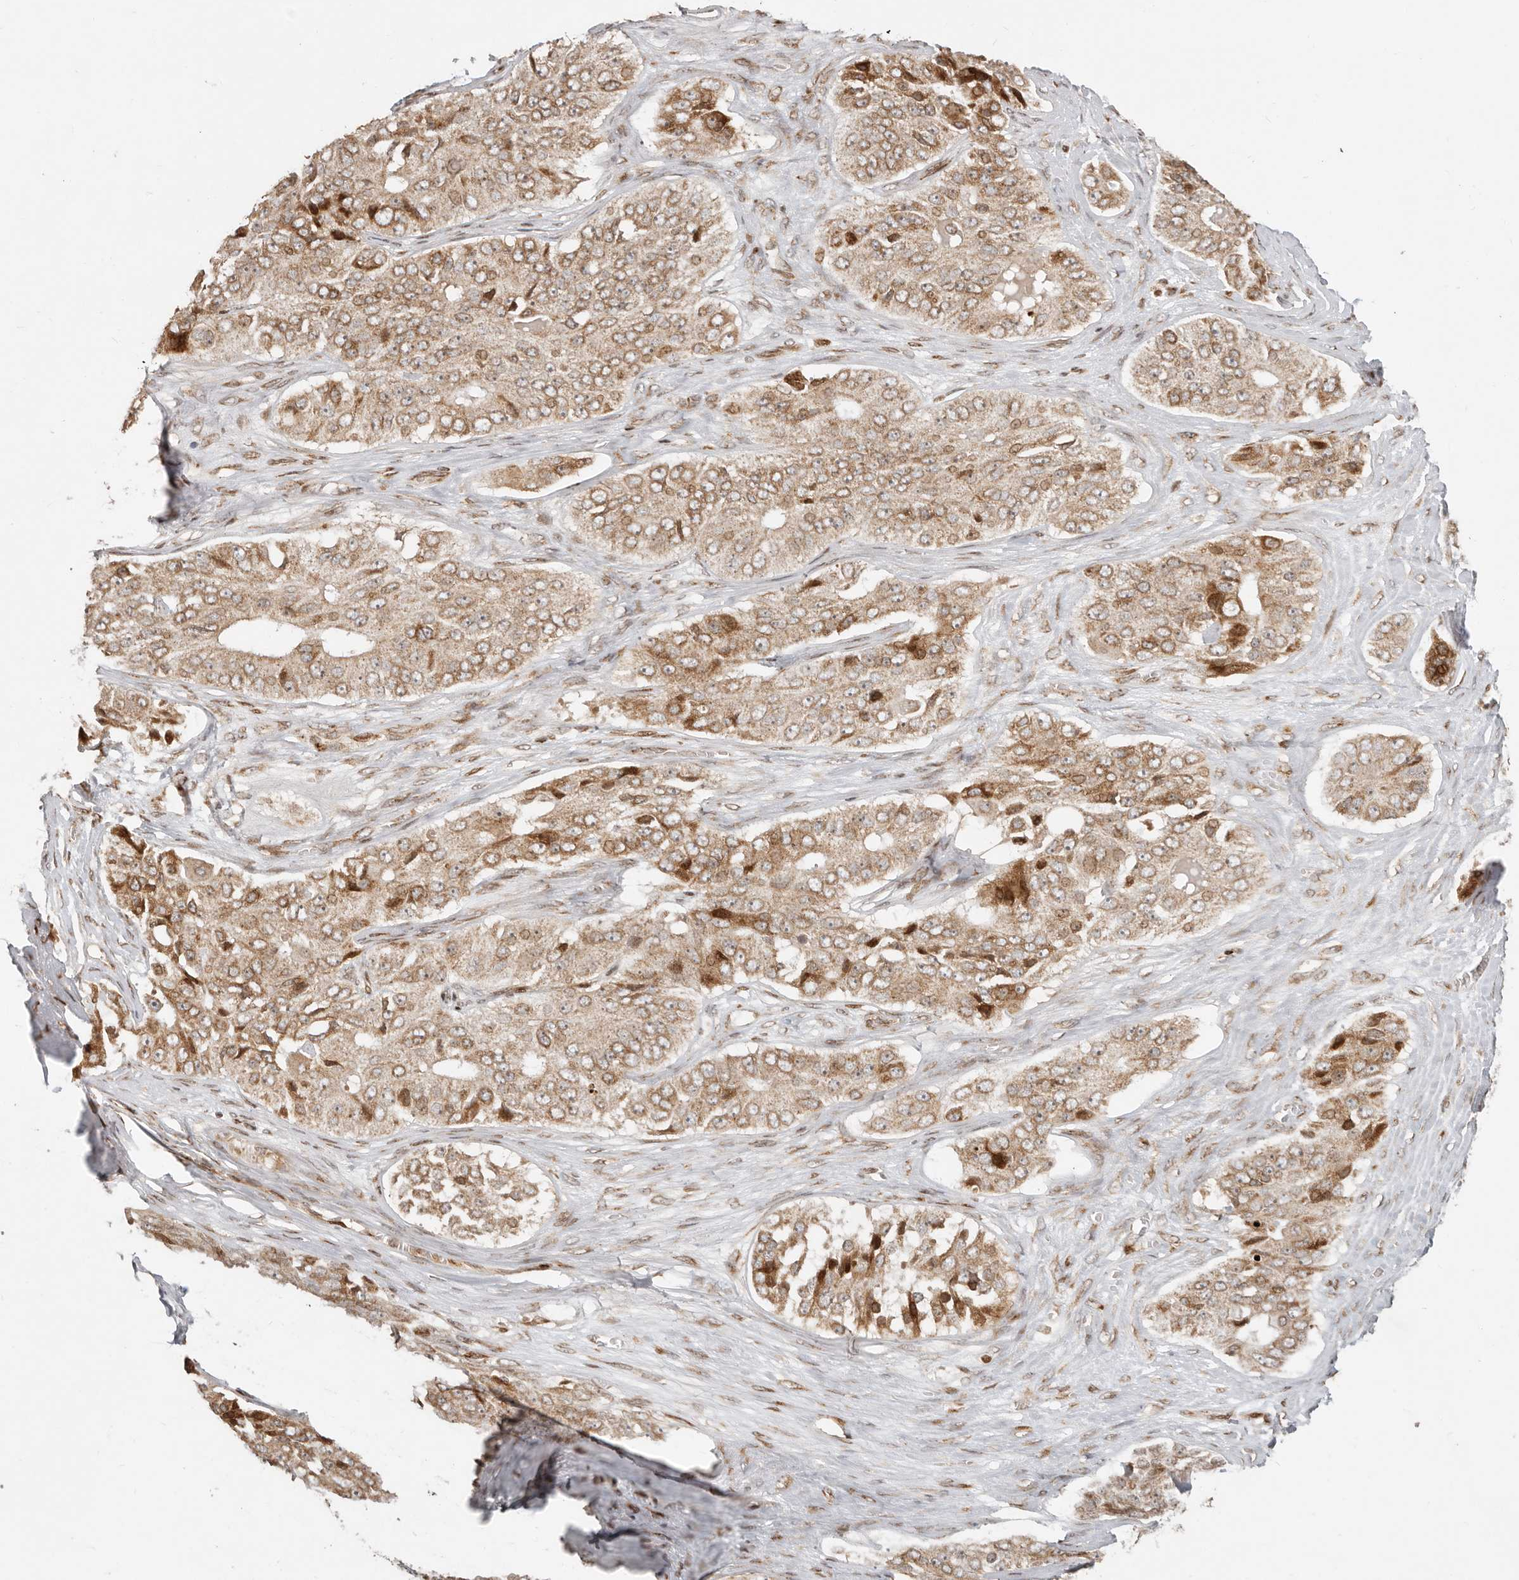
{"staining": {"intensity": "moderate", "quantity": ">75%", "location": "cytoplasmic/membranous"}, "tissue": "ovarian cancer", "cell_type": "Tumor cells", "image_type": "cancer", "snomed": [{"axis": "morphology", "description": "Carcinoma, endometroid"}, {"axis": "topography", "description": "Ovary"}], "caption": "Ovarian cancer (endometroid carcinoma) stained with IHC shows moderate cytoplasmic/membranous expression in approximately >75% of tumor cells.", "gene": "TRIM4", "patient": {"sex": "female", "age": 51}}